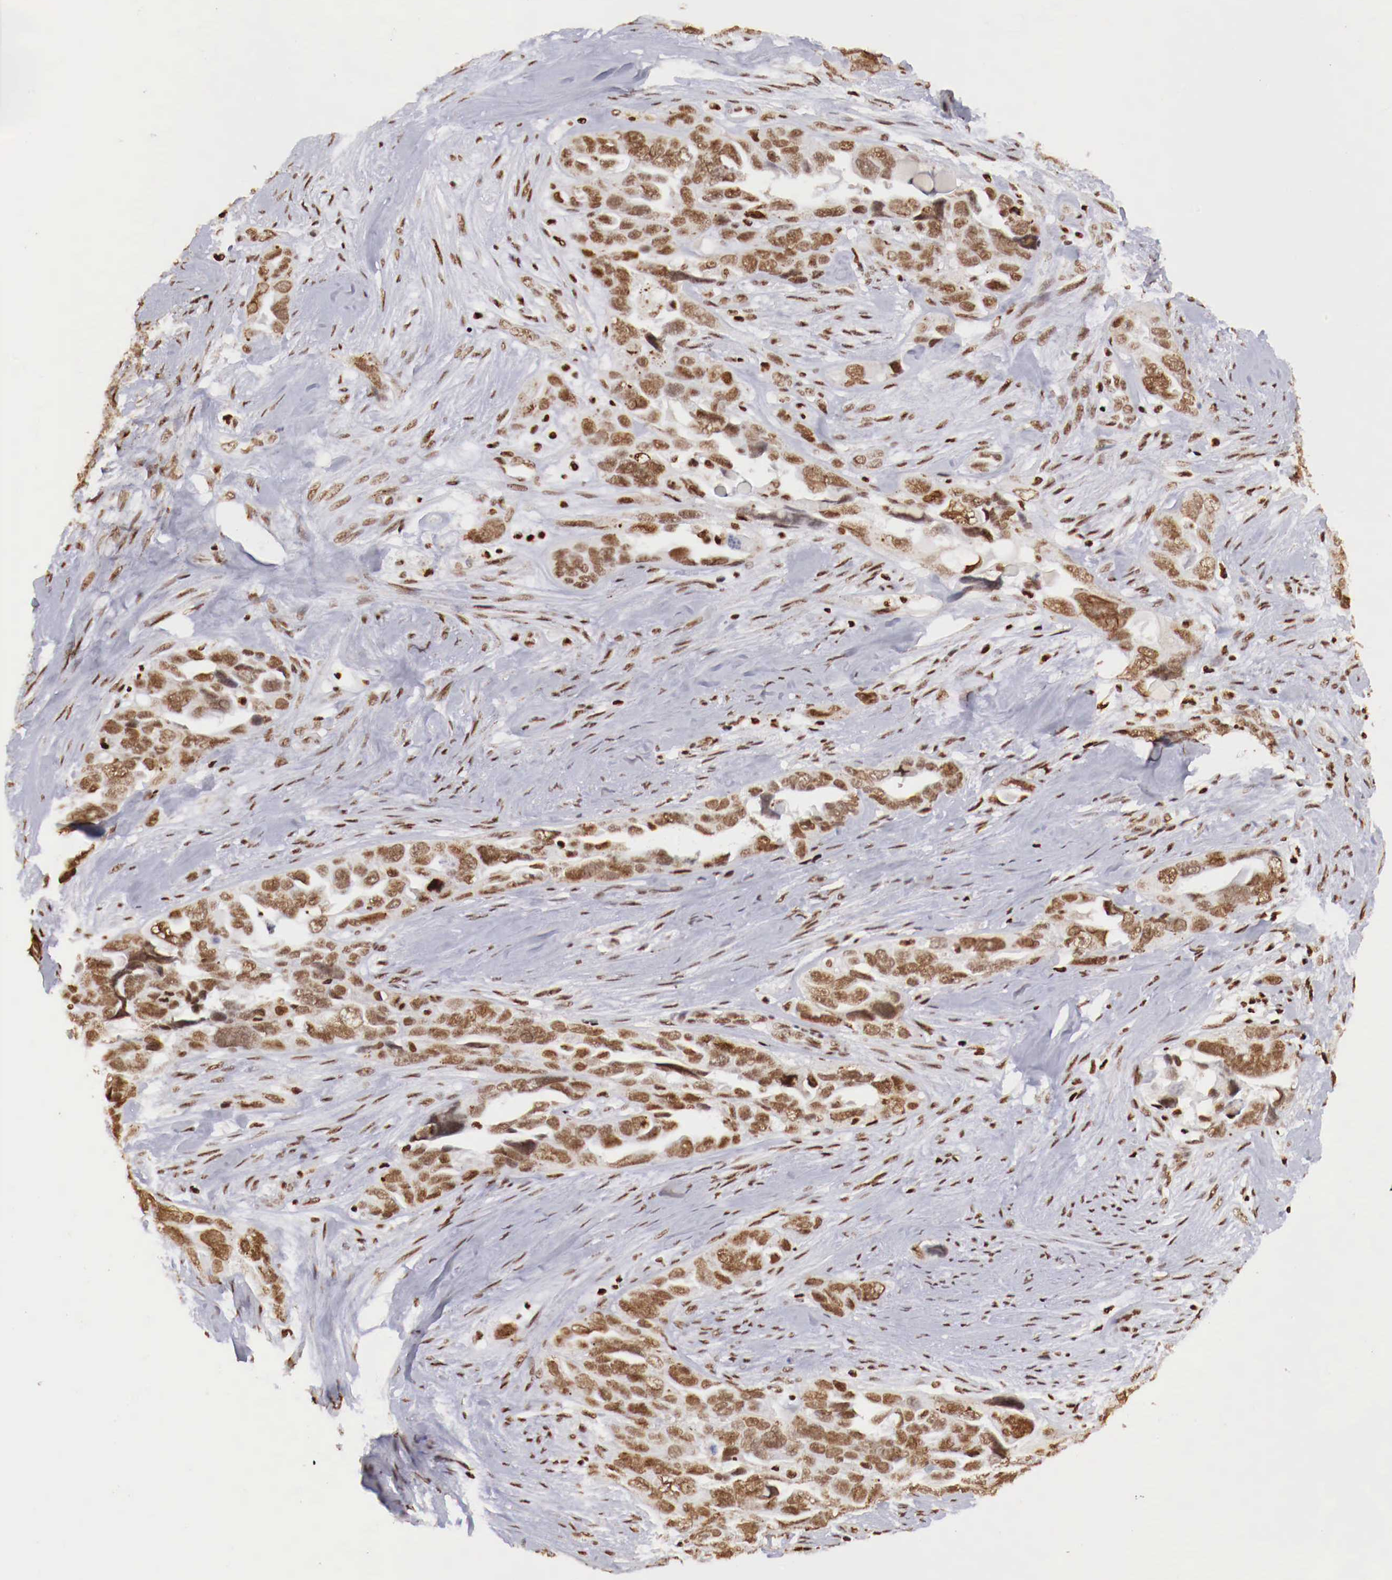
{"staining": {"intensity": "strong", "quantity": ">75%", "location": "nuclear"}, "tissue": "ovarian cancer", "cell_type": "Tumor cells", "image_type": "cancer", "snomed": [{"axis": "morphology", "description": "Cystadenocarcinoma, serous, NOS"}, {"axis": "topography", "description": "Ovary"}], "caption": "Ovarian serous cystadenocarcinoma was stained to show a protein in brown. There is high levels of strong nuclear positivity in approximately >75% of tumor cells. Nuclei are stained in blue.", "gene": "MAX", "patient": {"sex": "female", "age": 63}}